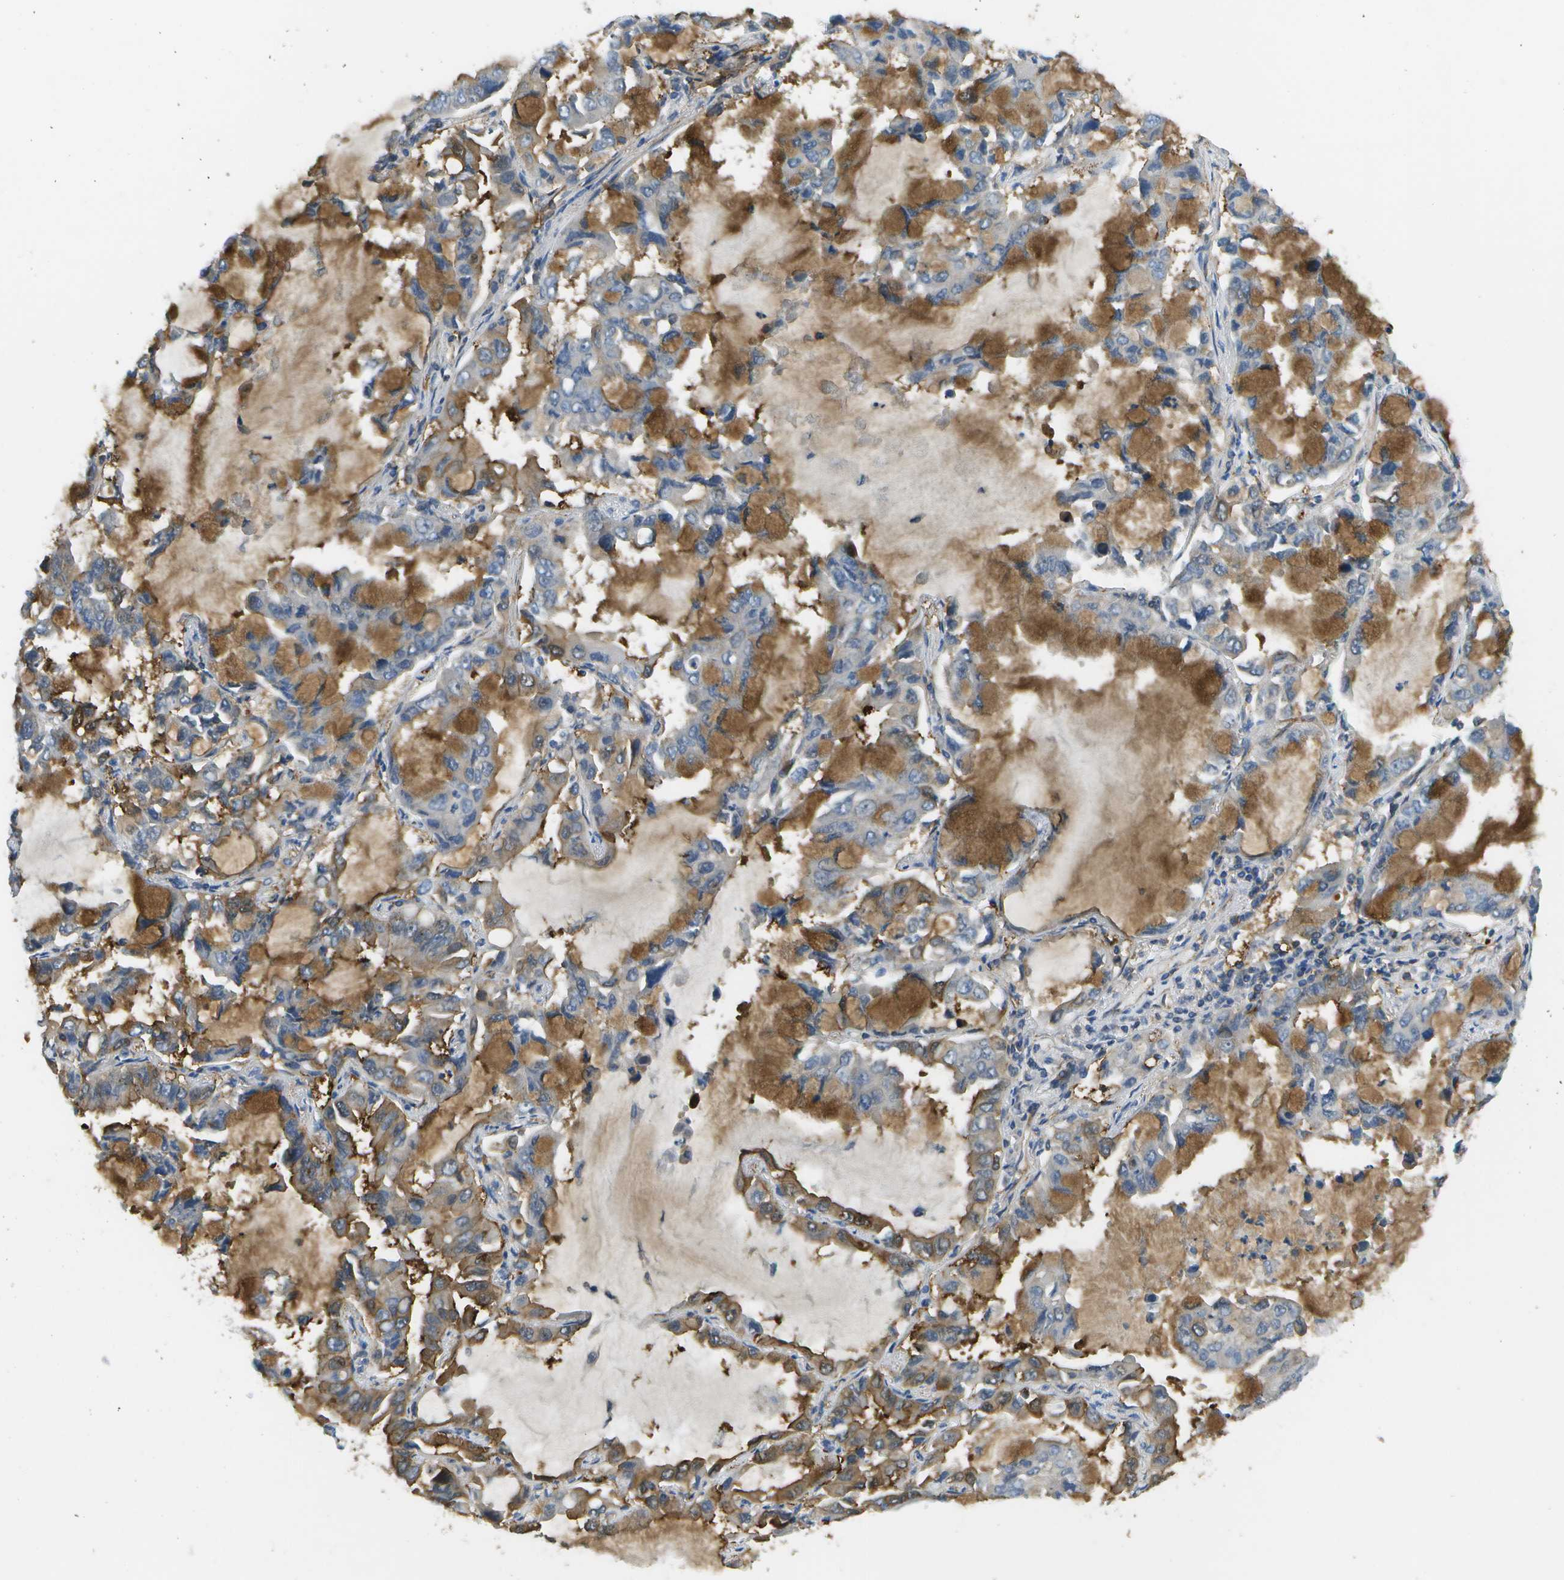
{"staining": {"intensity": "moderate", "quantity": "25%-75%", "location": "cytoplasmic/membranous"}, "tissue": "lung cancer", "cell_type": "Tumor cells", "image_type": "cancer", "snomed": [{"axis": "morphology", "description": "Adenocarcinoma, NOS"}, {"axis": "topography", "description": "Lung"}], "caption": "Lung cancer (adenocarcinoma) stained for a protein (brown) exhibits moderate cytoplasmic/membranous positive positivity in approximately 25%-75% of tumor cells.", "gene": "KIAA0040", "patient": {"sex": "male", "age": 64}}